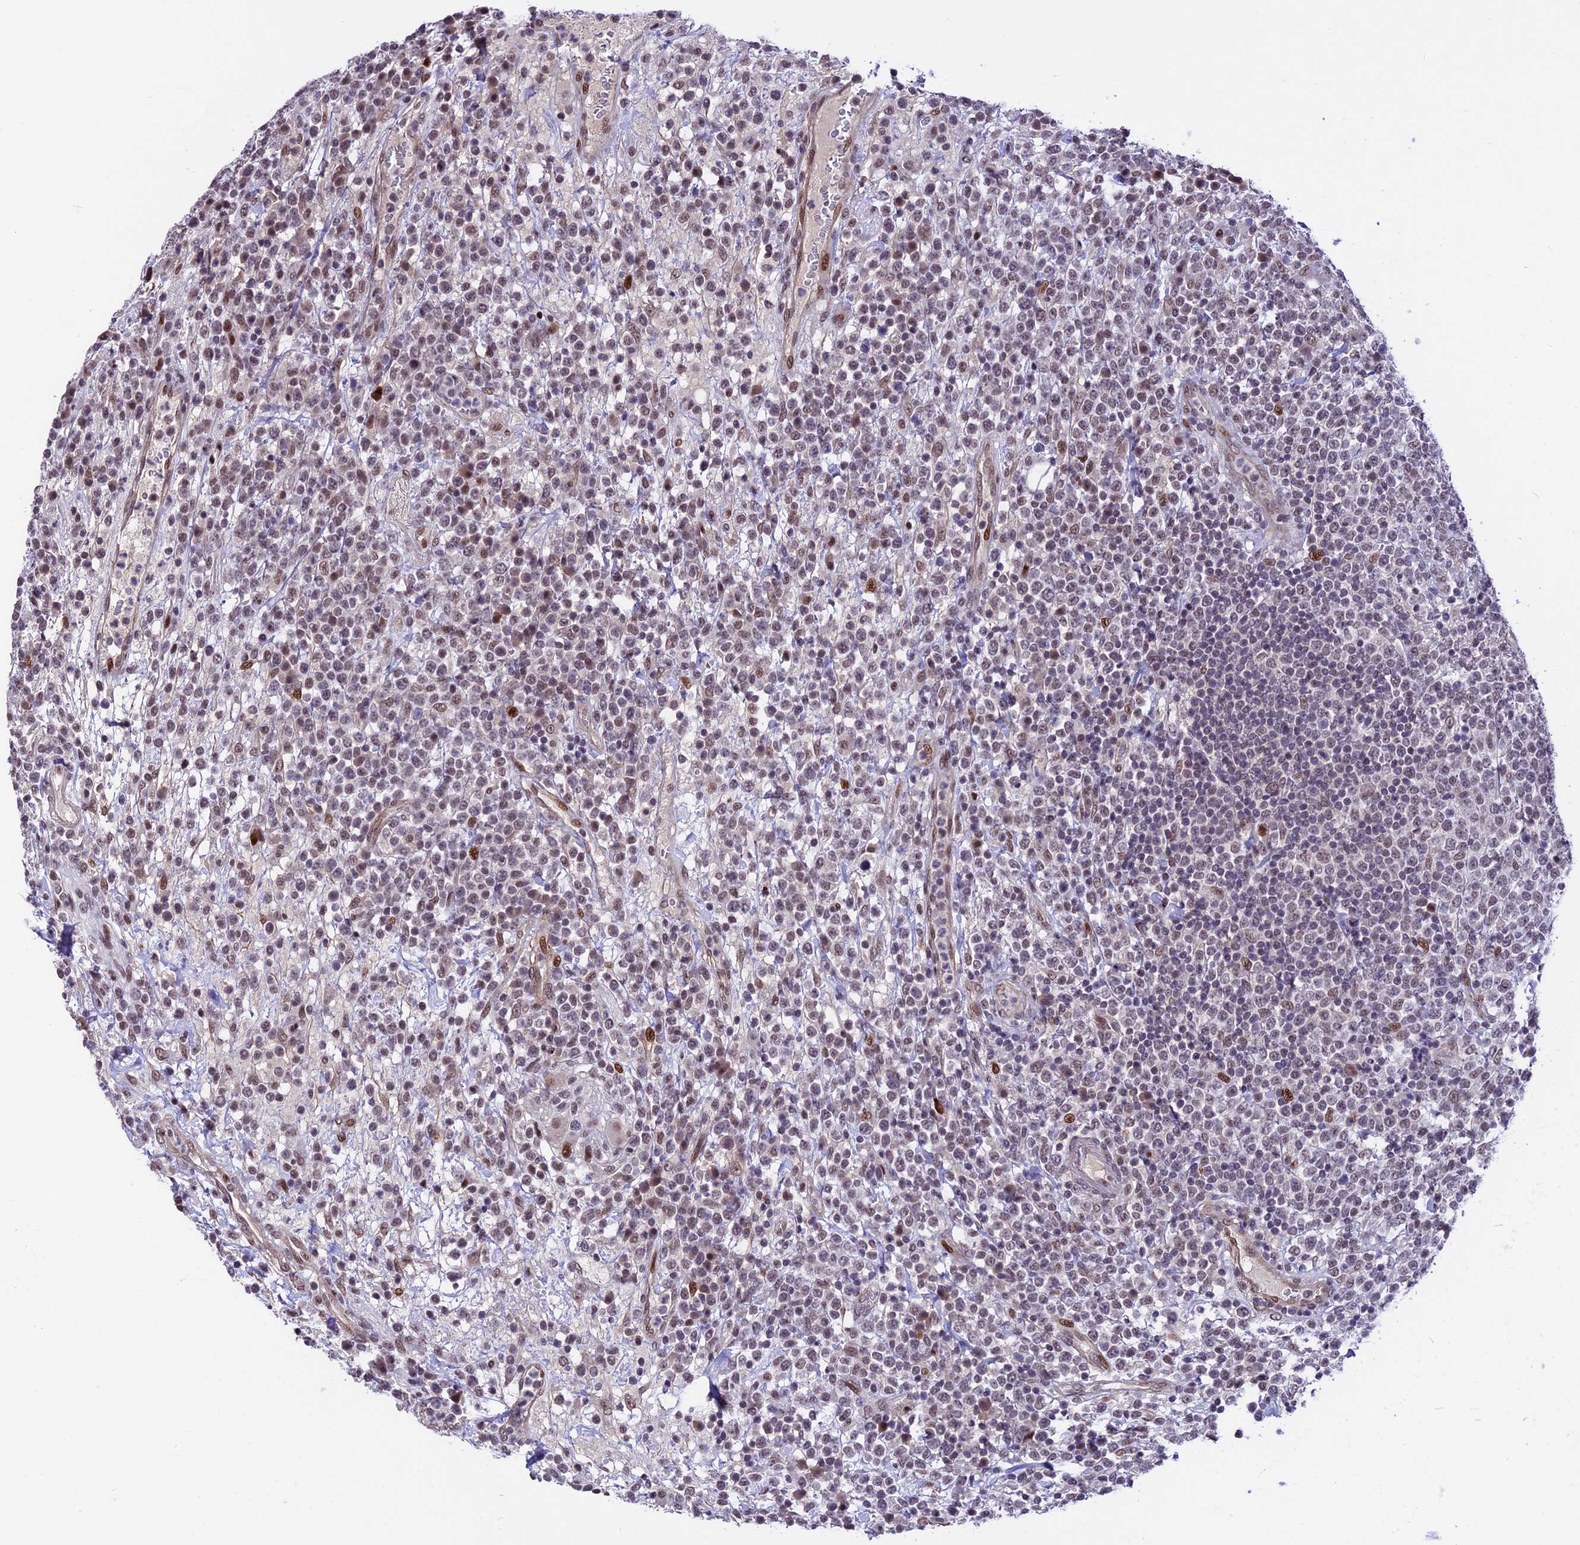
{"staining": {"intensity": "weak", "quantity": "25%-75%", "location": "nuclear"}, "tissue": "lymphoma", "cell_type": "Tumor cells", "image_type": "cancer", "snomed": [{"axis": "morphology", "description": "Malignant lymphoma, non-Hodgkin's type, High grade"}, {"axis": "topography", "description": "Colon"}], "caption": "This image exhibits immunohistochemistry staining of malignant lymphoma, non-Hodgkin's type (high-grade), with low weak nuclear expression in about 25%-75% of tumor cells.", "gene": "TCP11L2", "patient": {"sex": "female", "age": 53}}